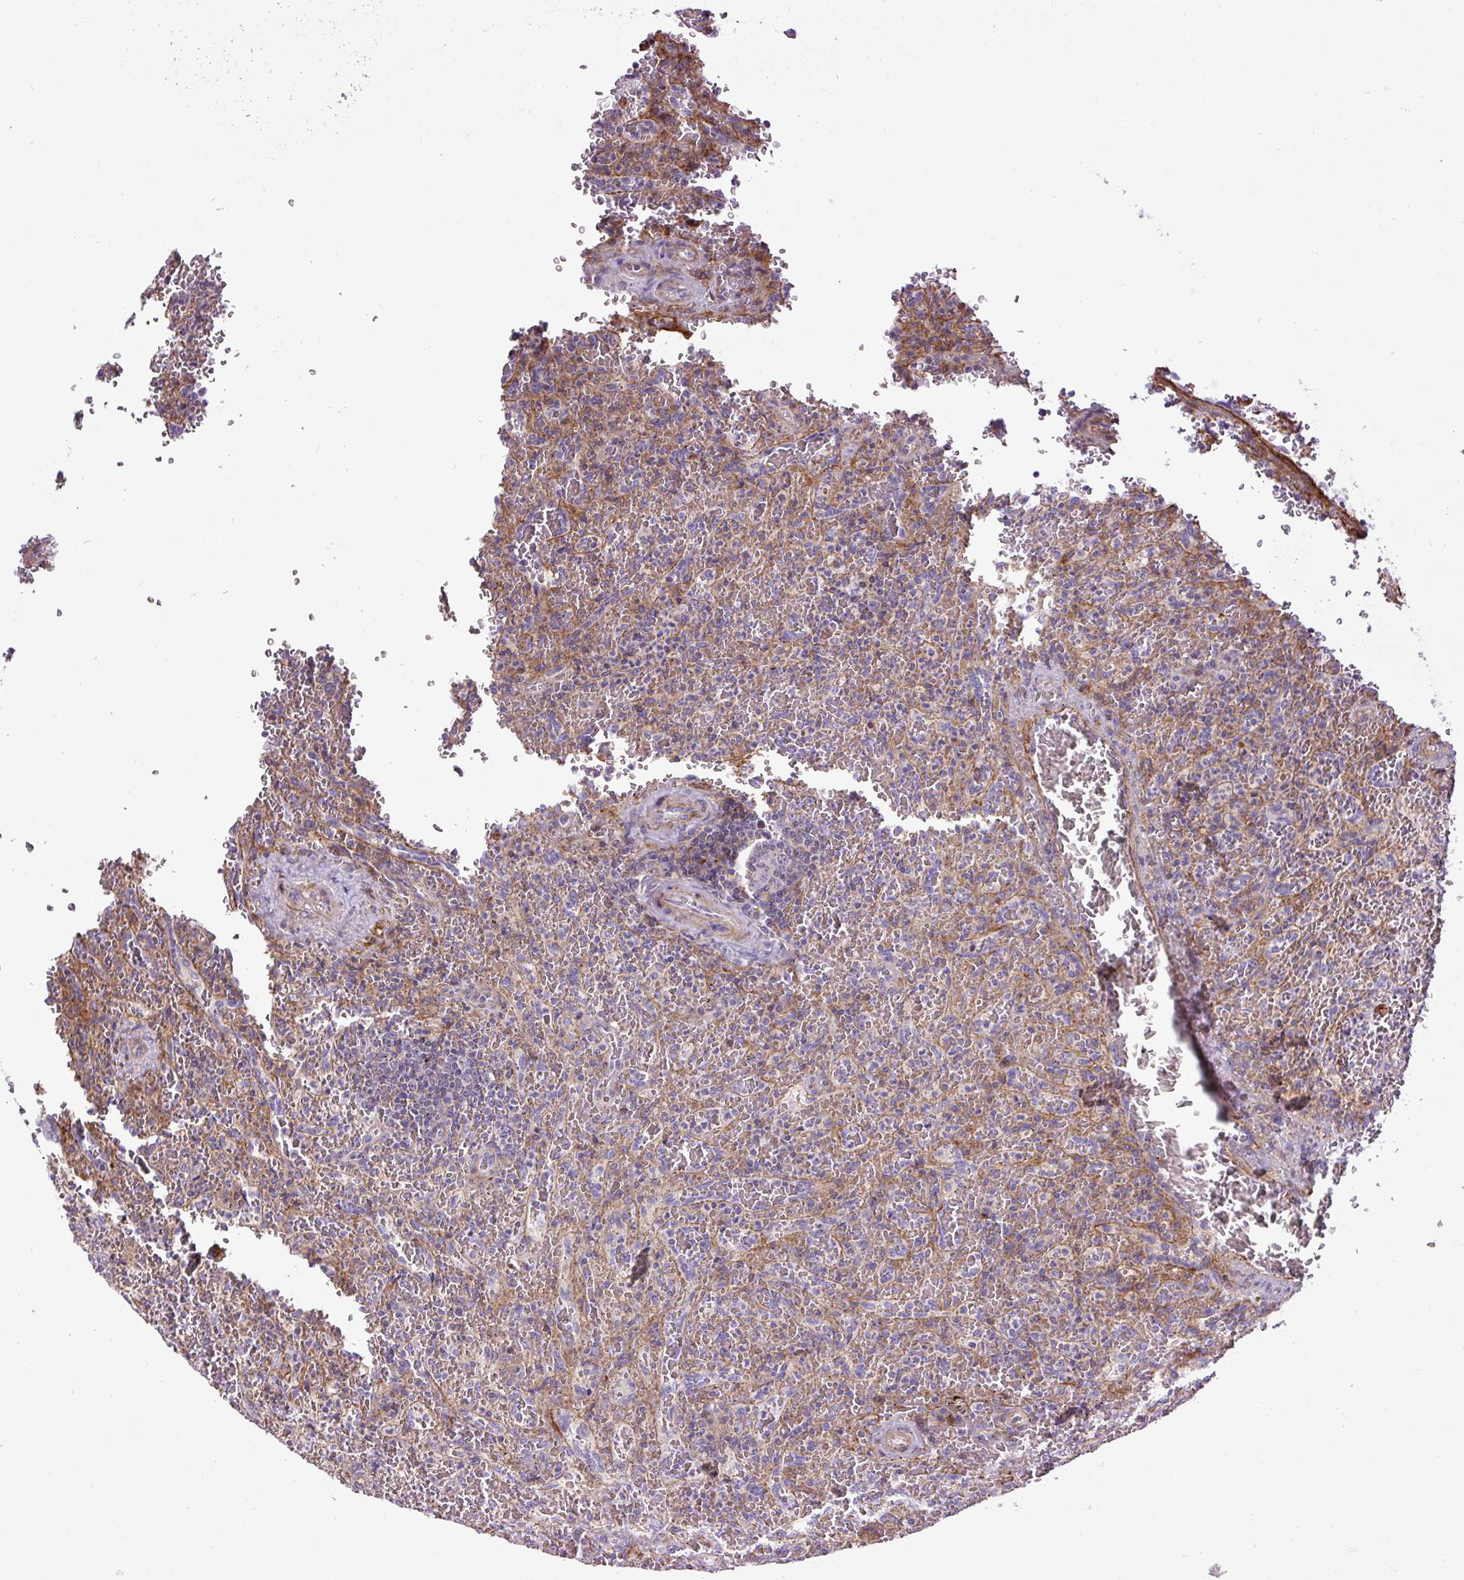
{"staining": {"intensity": "negative", "quantity": "none", "location": "none"}, "tissue": "lymphoma", "cell_type": "Tumor cells", "image_type": "cancer", "snomed": [{"axis": "morphology", "description": "Malignant lymphoma, non-Hodgkin's type, Low grade"}, {"axis": "topography", "description": "Spleen"}], "caption": "This is an IHC photomicrograph of lymphoma. There is no positivity in tumor cells.", "gene": "ZNF197", "patient": {"sex": "female", "age": 64}}